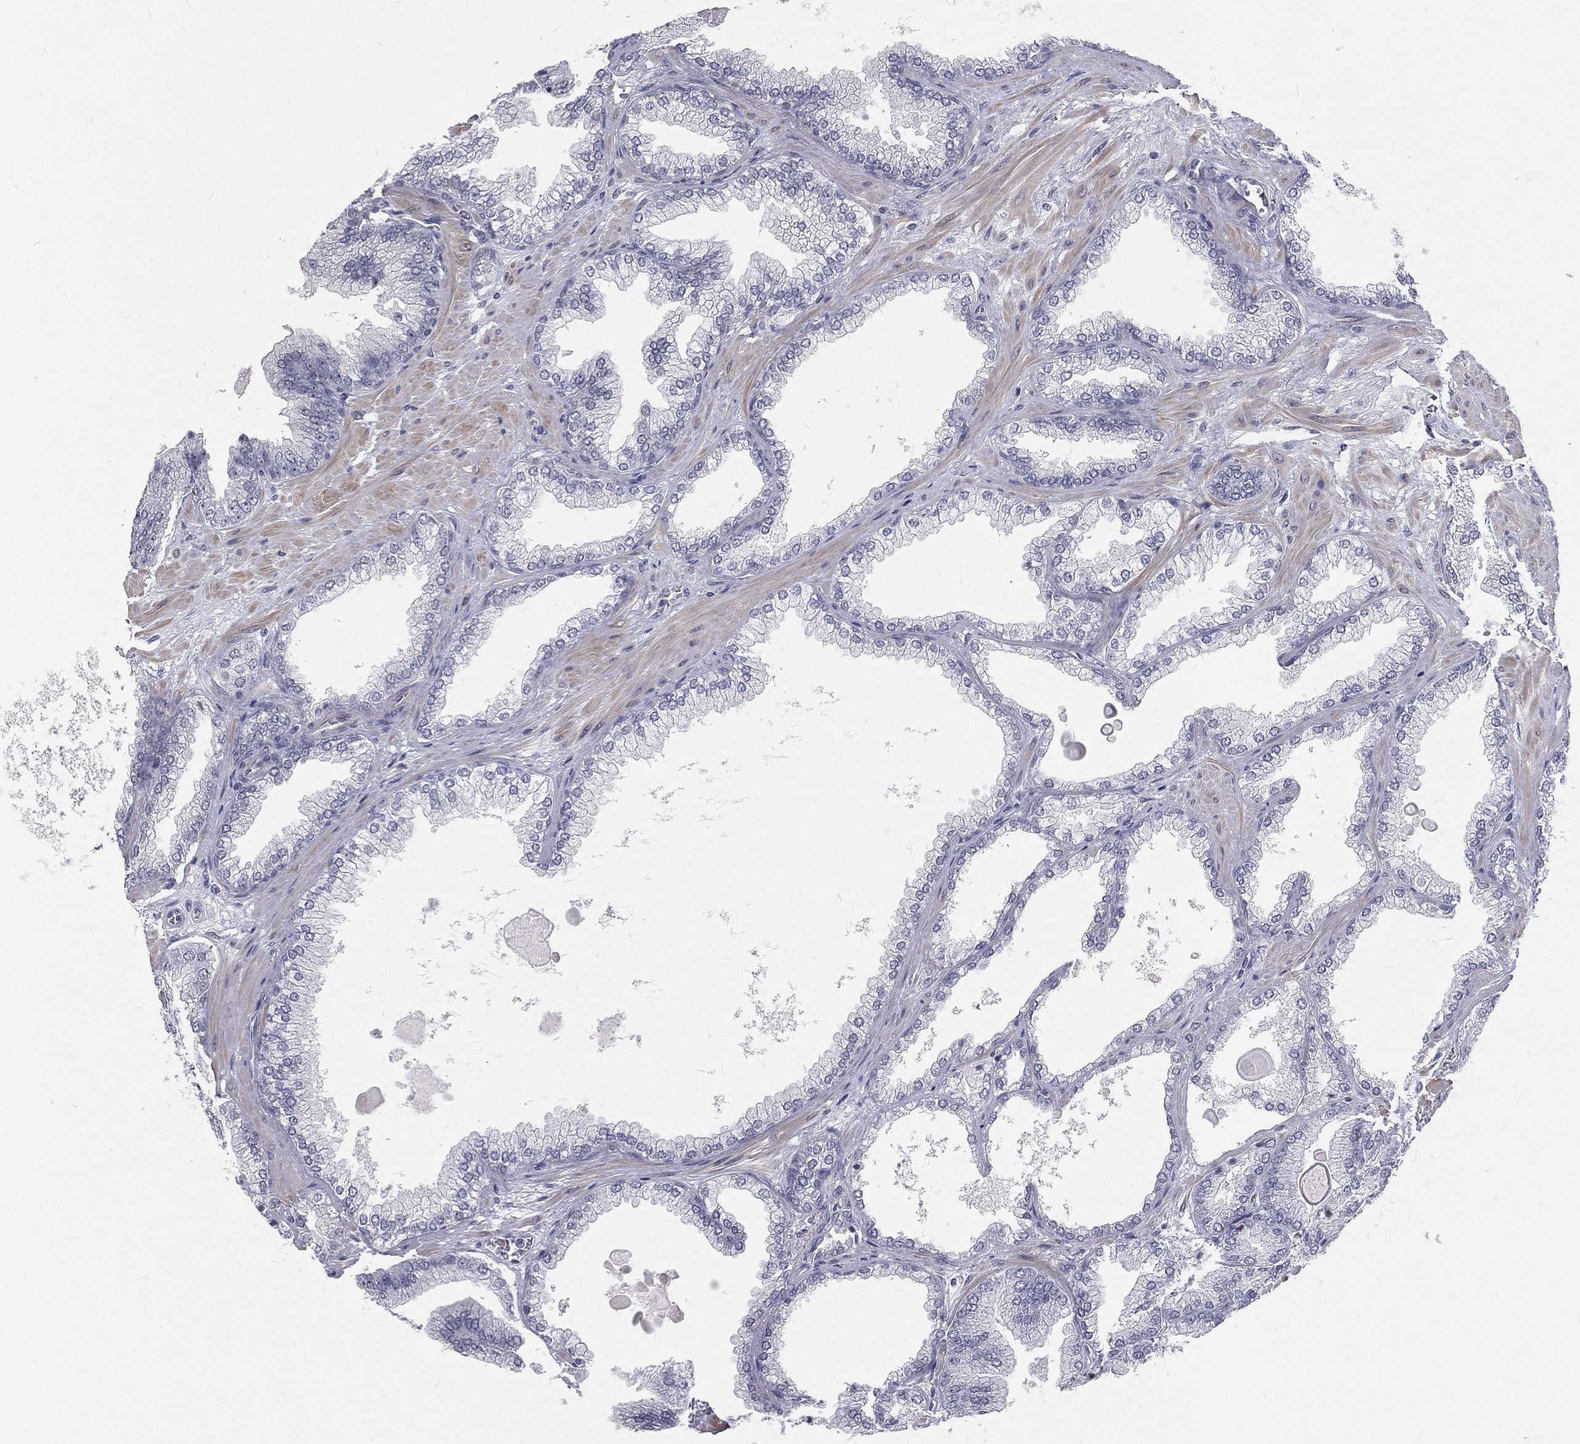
{"staining": {"intensity": "negative", "quantity": "none", "location": "none"}, "tissue": "prostate cancer", "cell_type": "Tumor cells", "image_type": "cancer", "snomed": [{"axis": "morphology", "description": "Adenocarcinoma, Low grade"}, {"axis": "topography", "description": "Prostate"}], "caption": "Immunohistochemistry image of neoplastic tissue: prostate adenocarcinoma (low-grade) stained with DAB (3,3'-diaminobenzidine) shows no significant protein positivity in tumor cells.", "gene": "MORC2", "patient": {"sex": "male", "age": 72}}